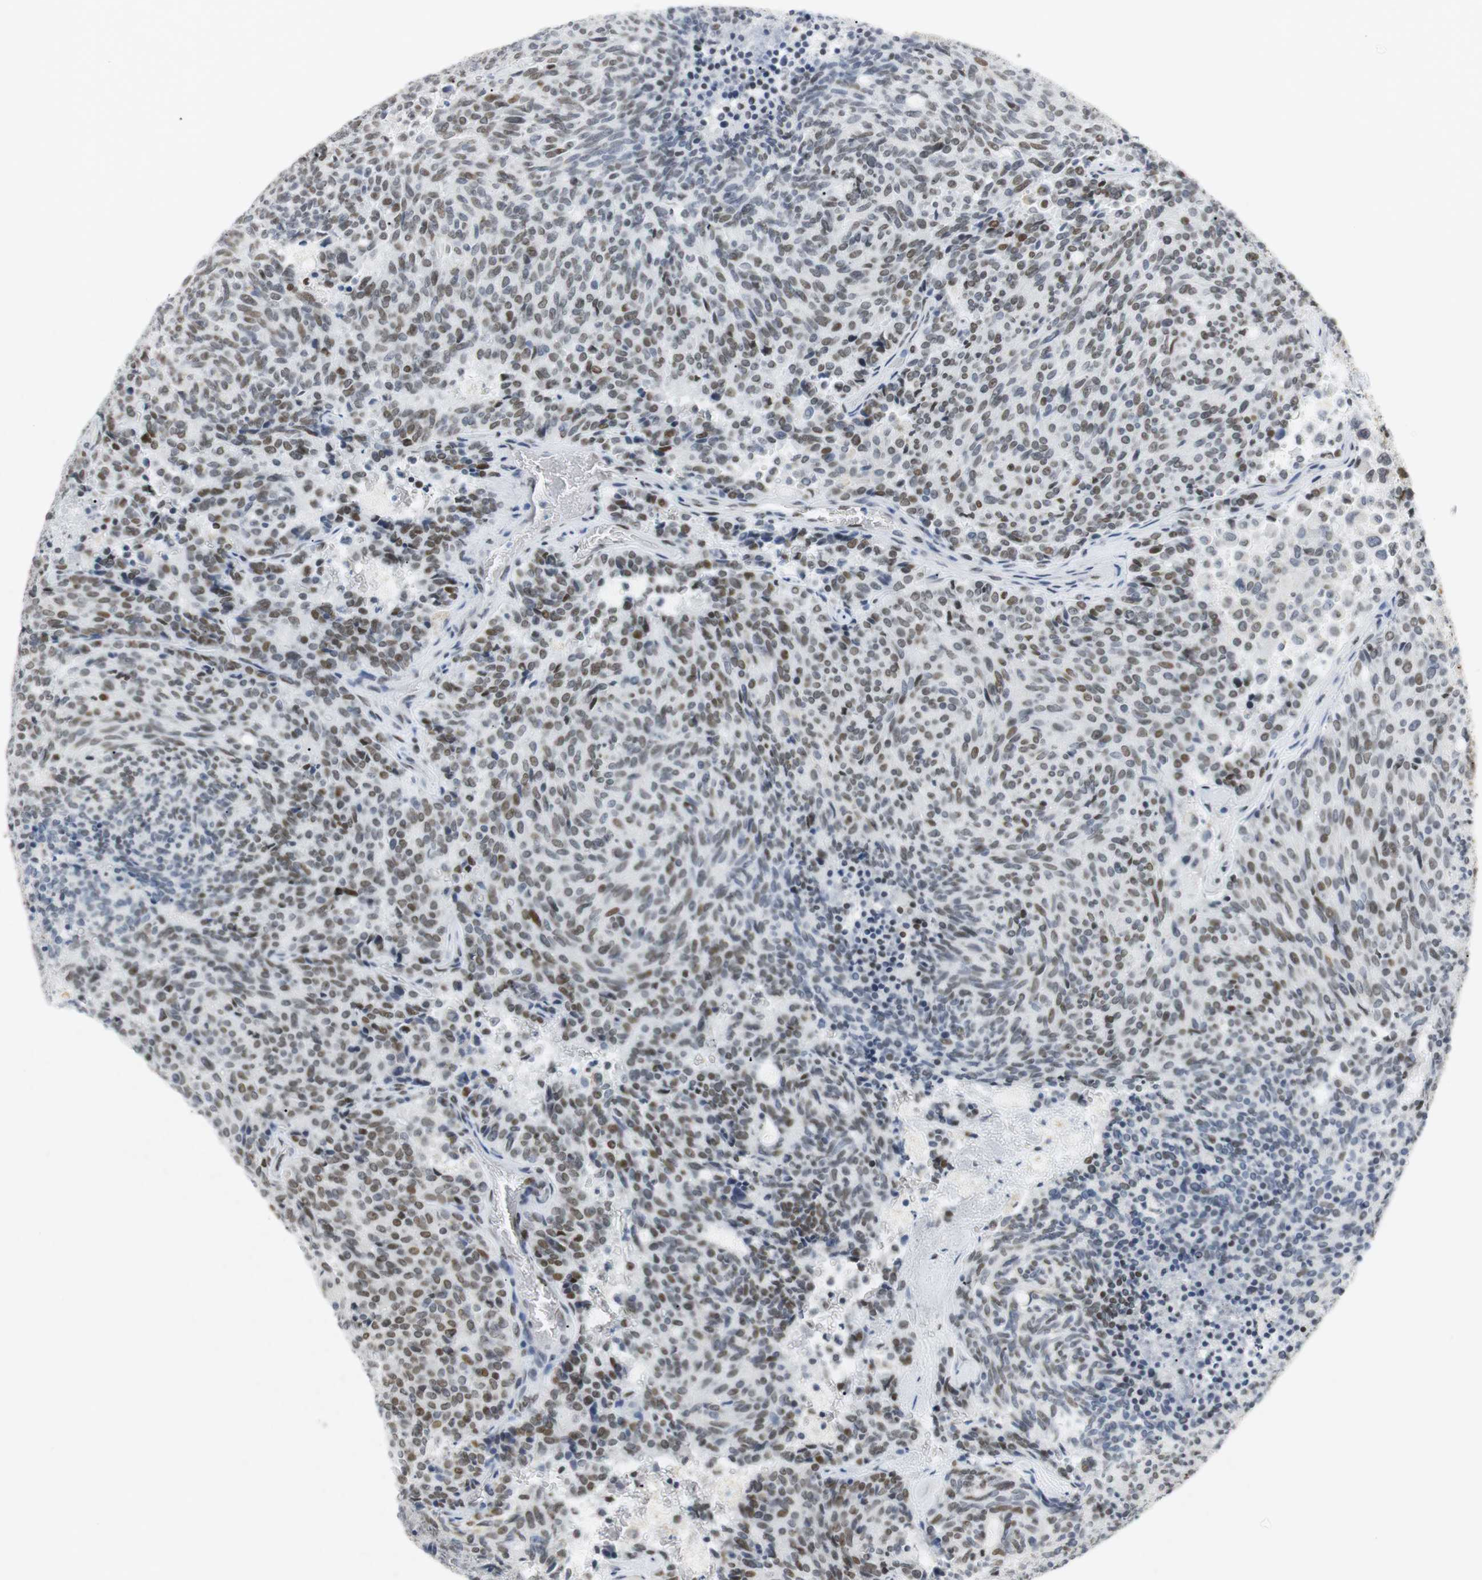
{"staining": {"intensity": "moderate", "quantity": "25%-75%", "location": "nuclear"}, "tissue": "carcinoid", "cell_type": "Tumor cells", "image_type": "cancer", "snomed": [{"axis": "morphology", "description": "Carcinoid, malignant, NOS"}, {"axis": "topography", "description": "Pancreas"}], "caption": "Malignant carcinoid stained for a protein demonstrates moderate nuclear positivity in tumor cells. The staining is performed using DAB (3,3'-diaminobenzidine) brown chromogen to label protein expression. The nuclei are counter-stained blue using hematoxylin.", "gene": "BMI1", "patient": {"sex": "female", "age": 54}}